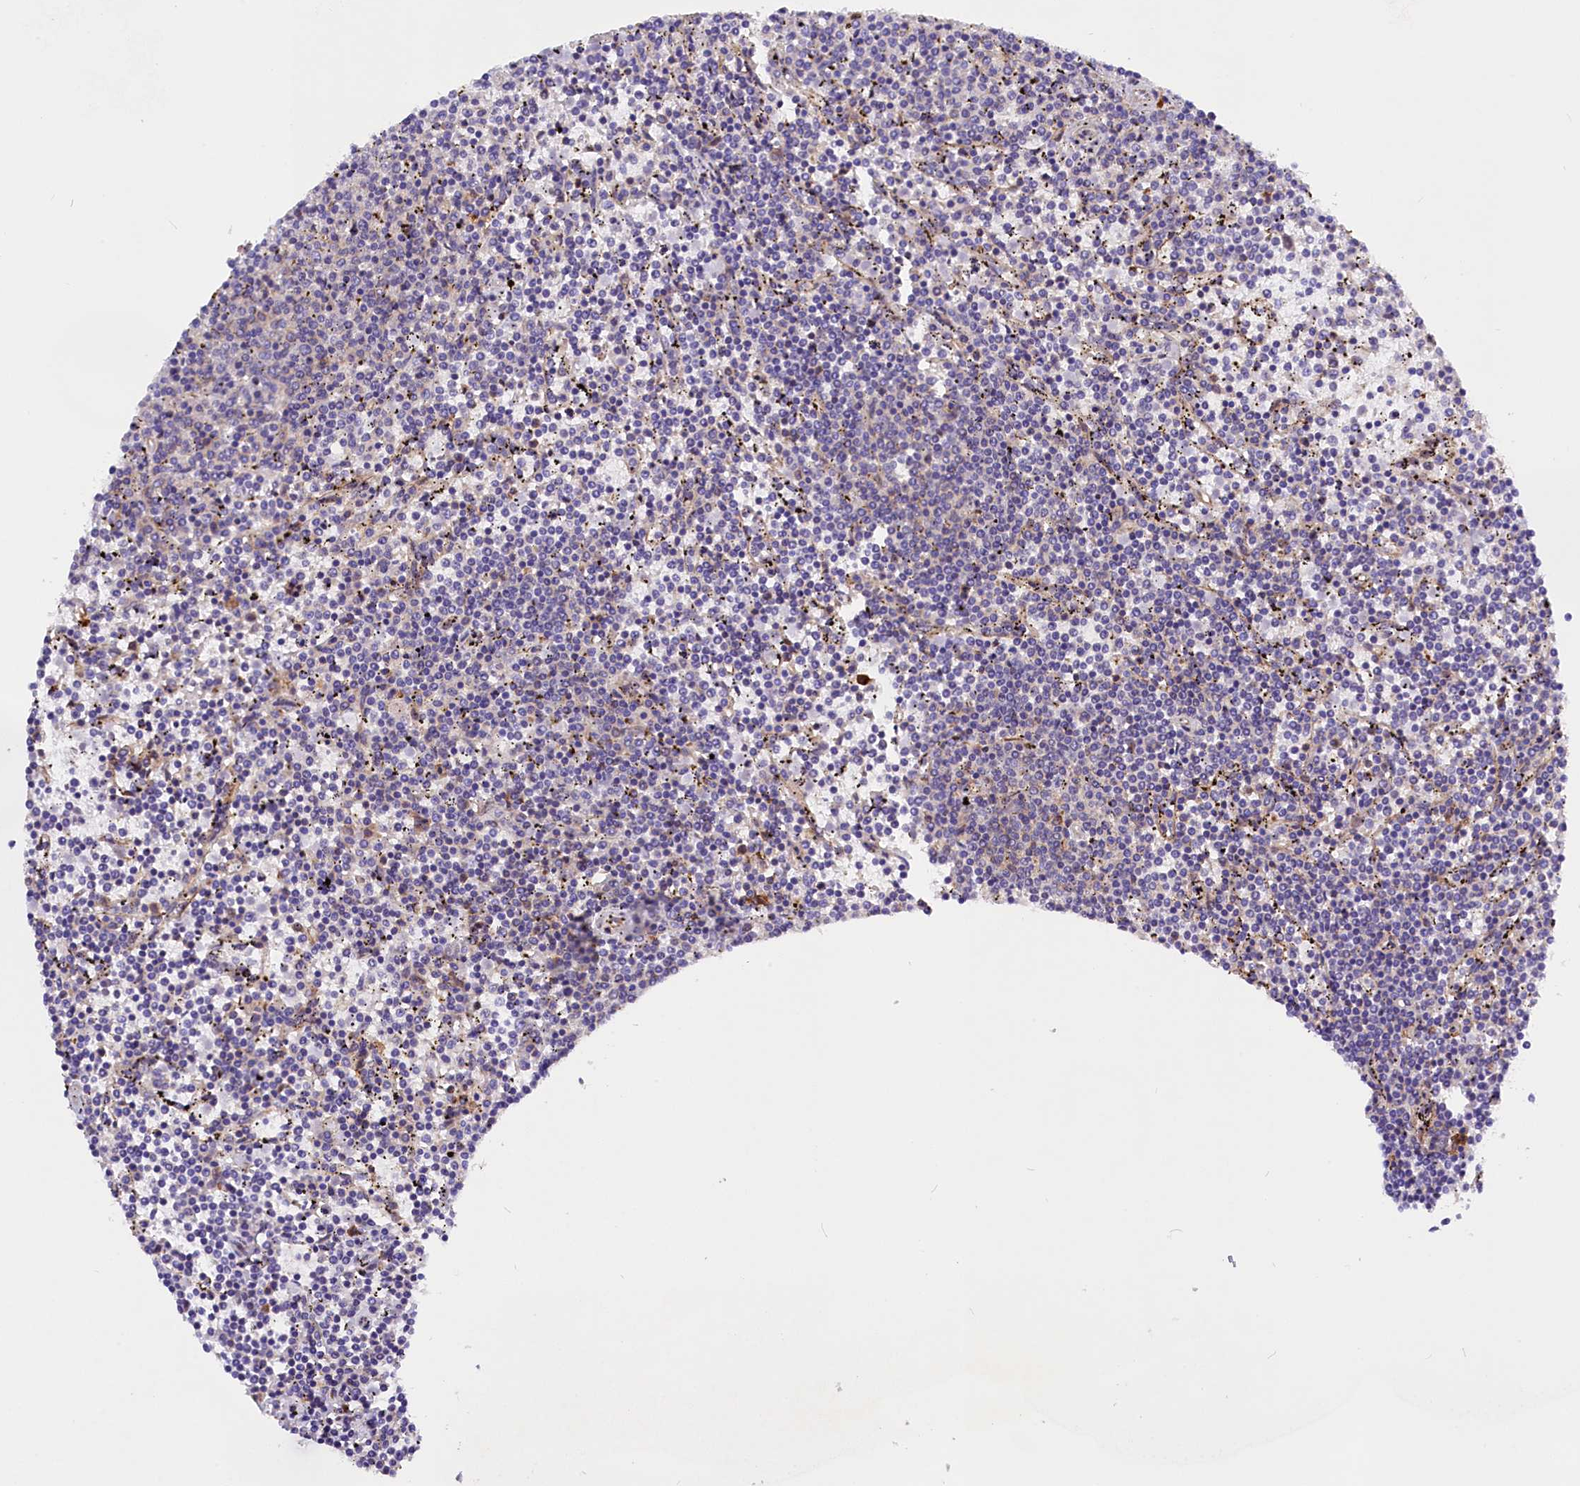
{"staining": {"intensity": "negative", "quantity": "none", "location": "none"}, "tissue": "lymphoma", "cell_type": "Tumor cells", "image_type": "cancer", "snomed": [{"axis": "morphology", "description": "Malignant lymphoma, non-Hodgkin's type, Low grade"}, {"axis": "topography", "description": "Spleen"}], "caption": "IHC histopathology image of human malignant lymphoma, non-Hodgkin's type (low-grade) stained for a protein (brown), which displays no expression in tumor cells.", "gene": "MED20", "patient": {"sex": "female", "age": 50}}